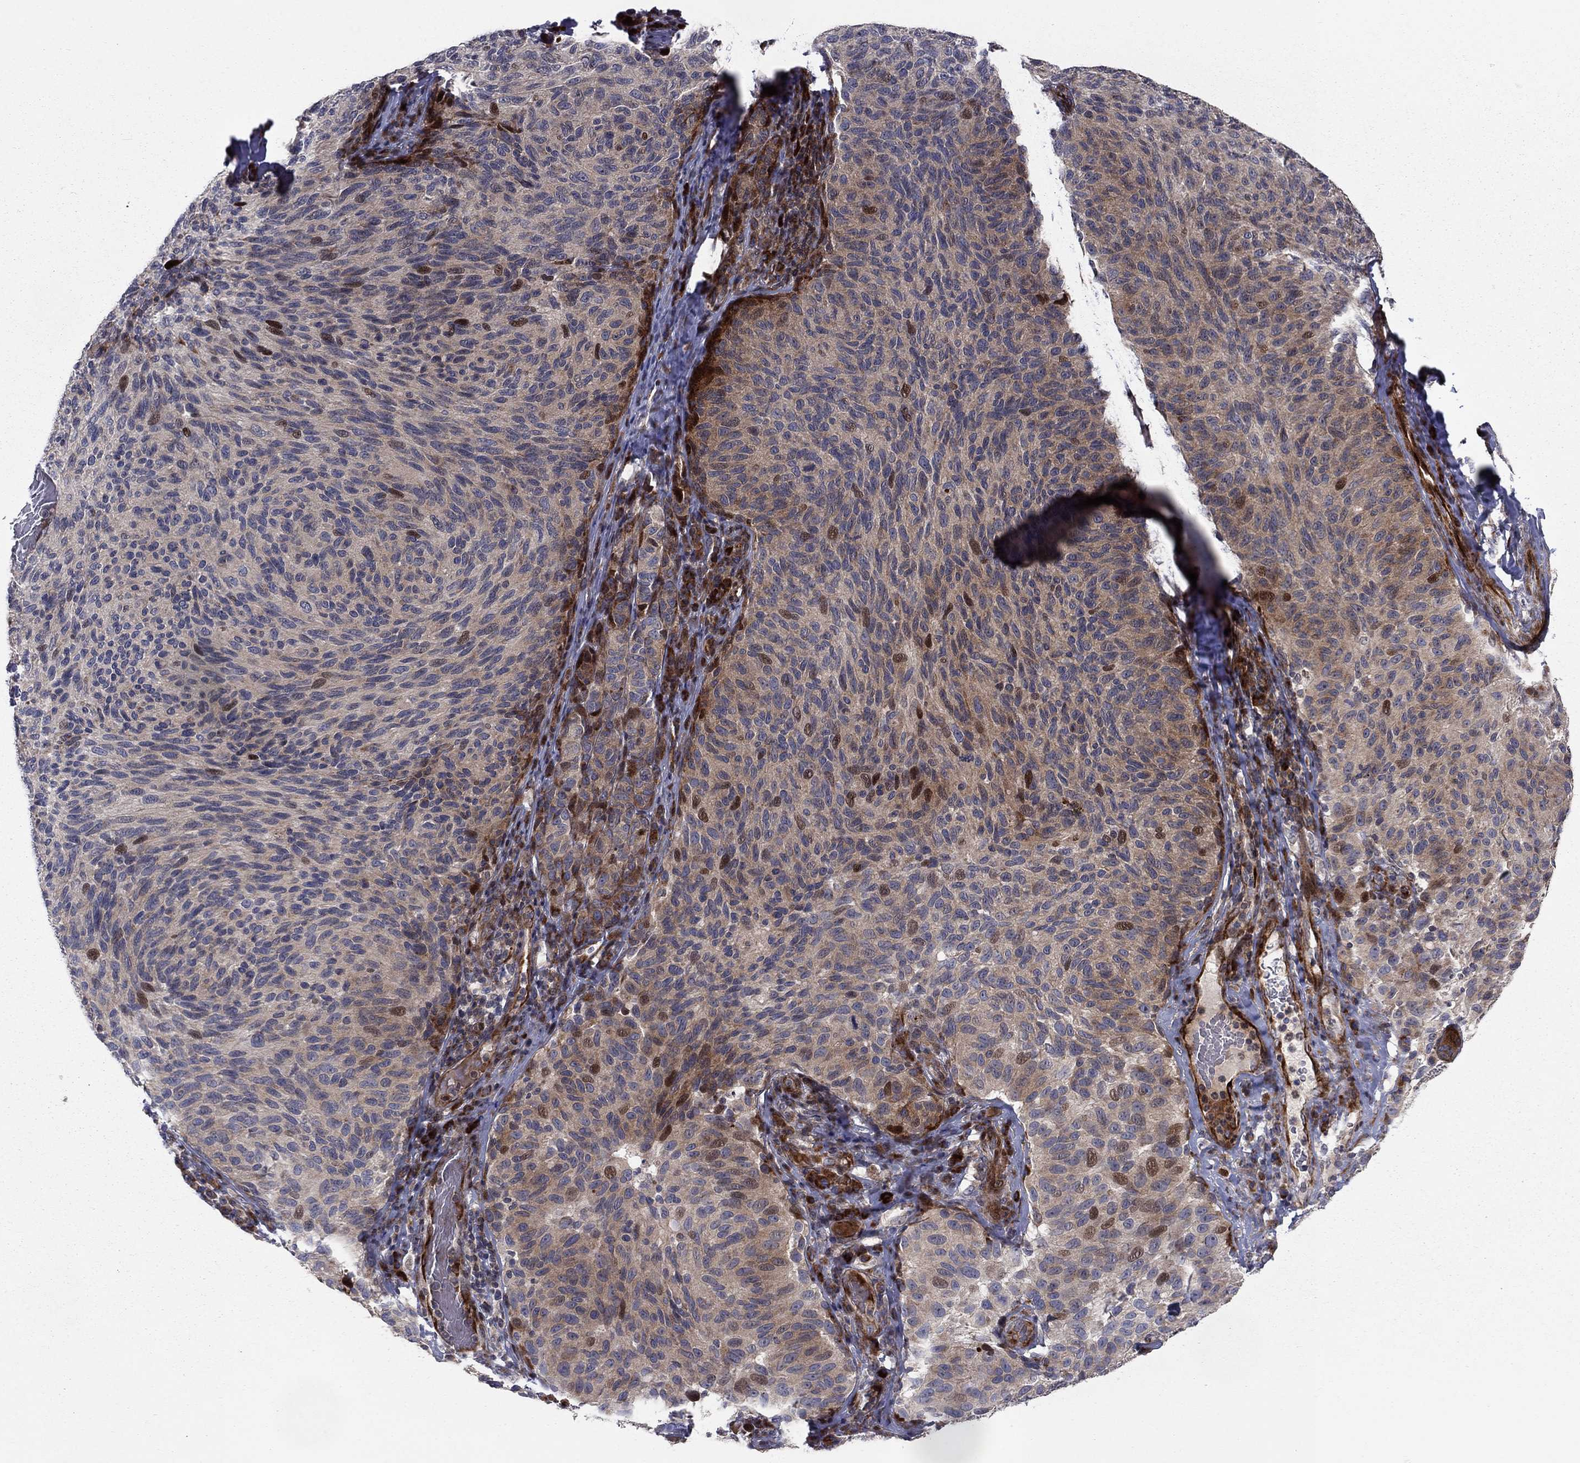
{"staining": {"intensity": "strong", "quantity": "<25%", "location": "nuclear"}, "tissue": "melanoma", "cell_type": "Tumor cells", "image_type": "cancer", "snomed": [{"axis": "morphology", "description": "Malignant melanoma, NOS"}, {"axis": "topography", "description": "Skin"}], "caption": "A high-resolution image shows IHC staining of melanoma, which displays strong nuclear positivity in approximately <25% of tumor cells. The staining was performed using DAB, with brown indicating positive protein expression. Nuclei are stained blue with hematoxylin.", "gene": "MIOS", "patient": {"sex": "female", "age": 73}}